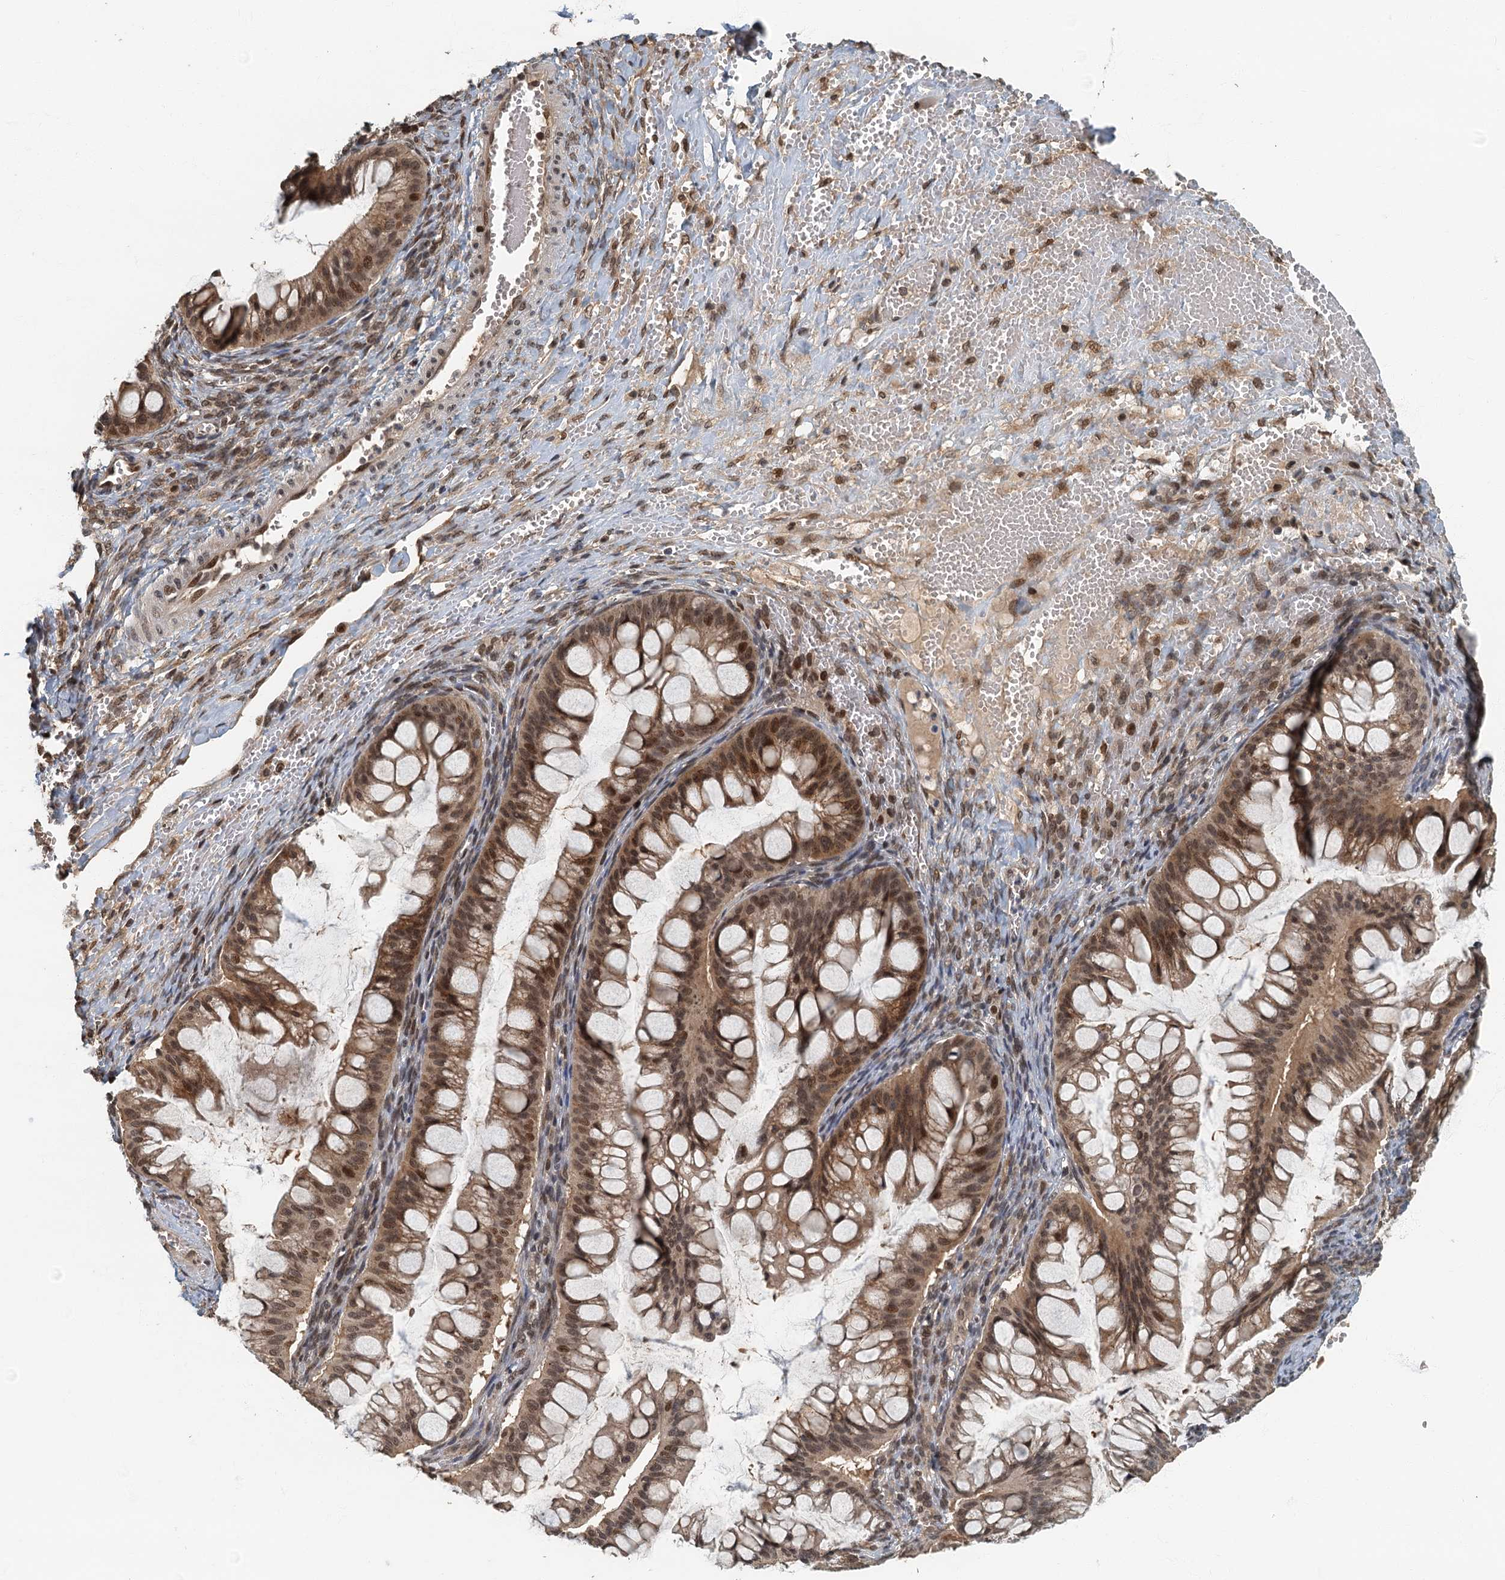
{"staining": {"intensity": "moderate", "quantity": ">75%", "location": "nuclear"}, "tissue": "ovarian cancer", "cell_type": "Tumor cells", "image_type": "cancer", "snomed": [{"axis": "morphology", "description": "Cystadenocarcinoma, mucinous, NOS"}, {"axis": "topography", "description": "Ovary"}], "caption": "Immunohistochemical staining of ovarian cancer reveals medium levels of moderate nuclear protein staining in approximately >75% of tumor cells. (brown staining indicates protein expression, while blue staining denotes nuclei).", "gene": "CKAP2L", "patient": {"sex": "female", "age": 73}}